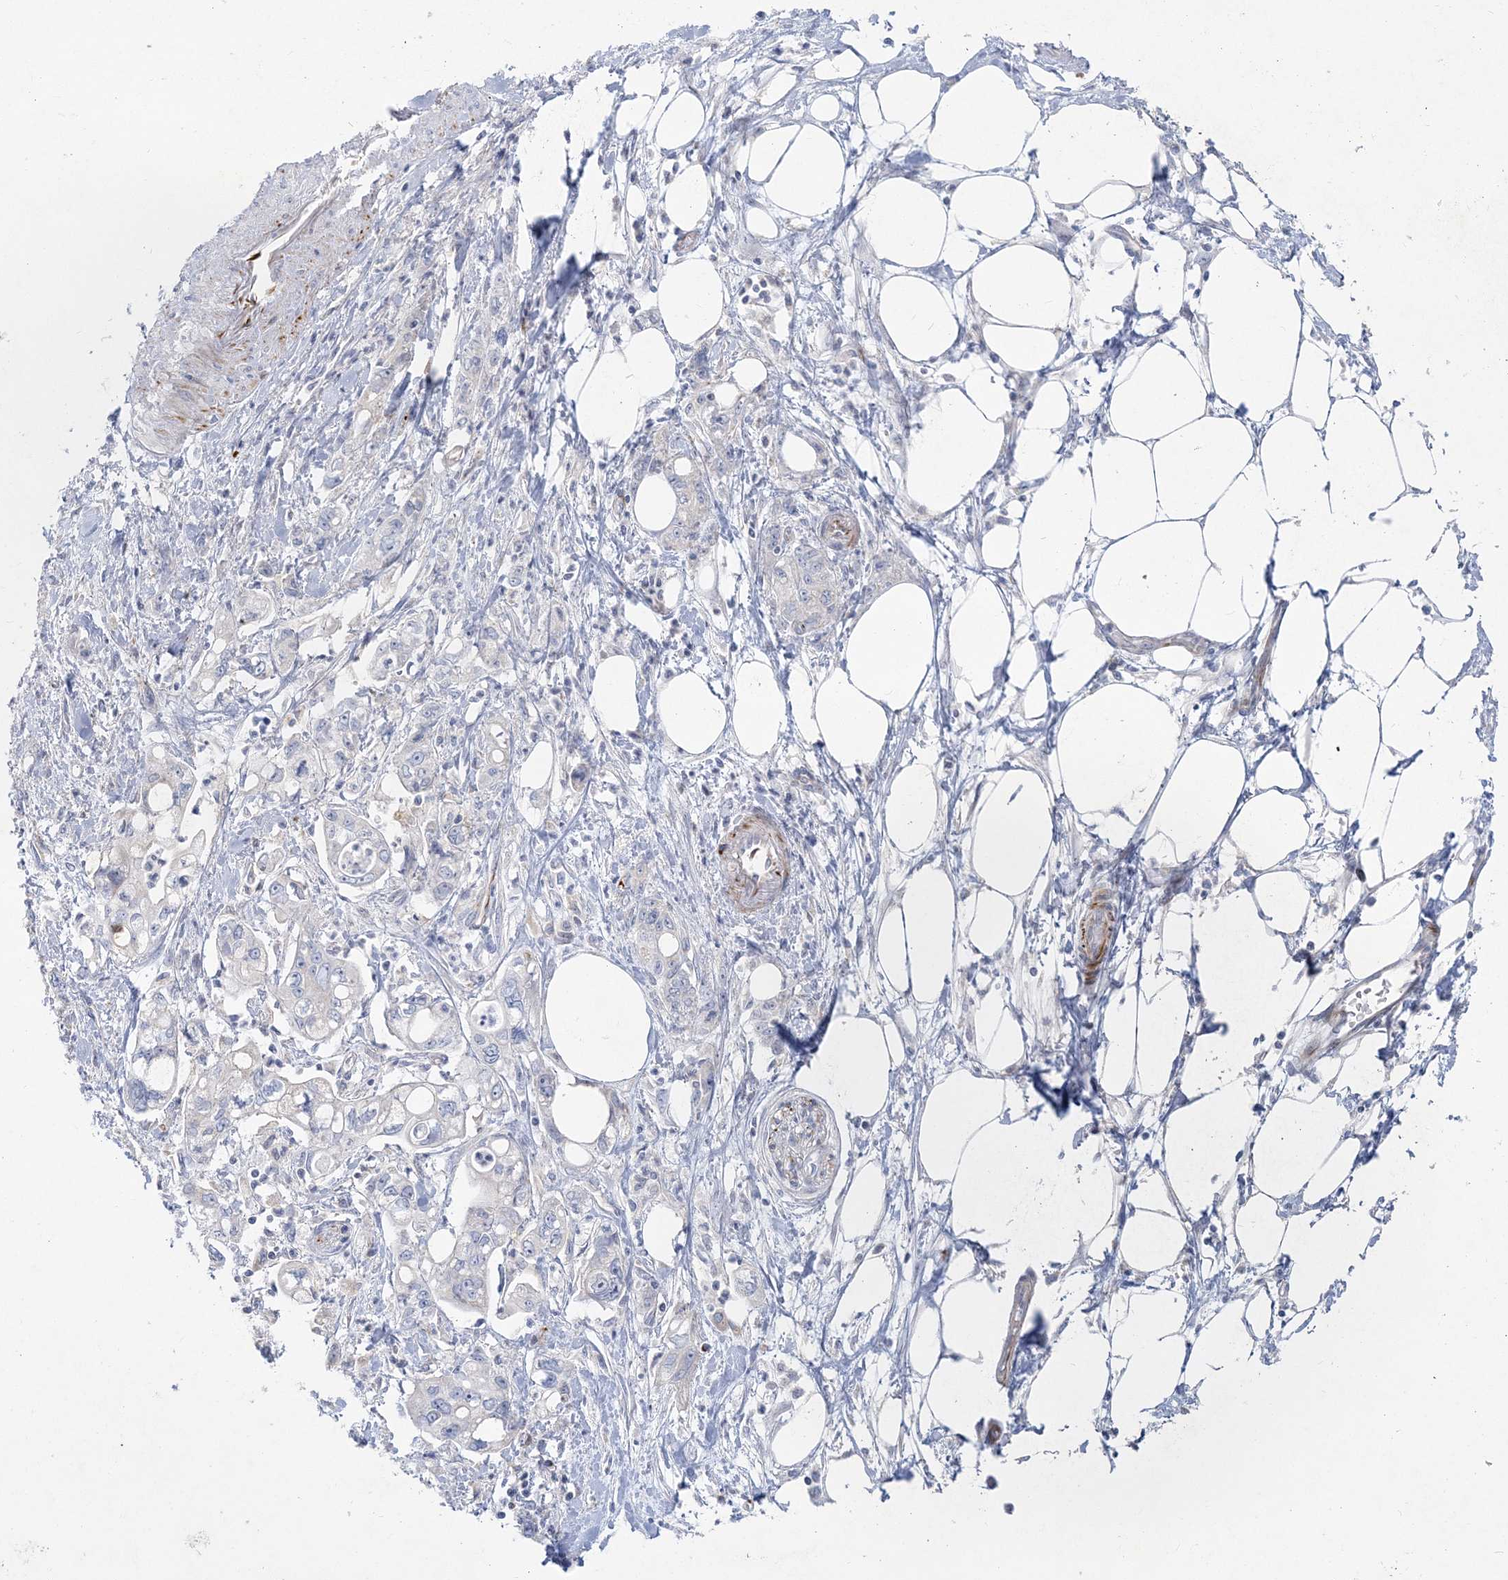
{"staining": {"intensity": "negative", "quantity": "none", "location": "none"}, "tissue": "pancreatic cancer", "cell_type": "Tumor cells", "image_type": "cancer", "snomed": [{"axis": "morphology", "description": "Adenocarcinoma, NOS"}, {"axis": "topography", "description": "Pancreas"}], "caption": "Human pancreatic cancer stained for a protein using immunohistochemistry reveals no positivity in tumor cells.", "gene": "GPAT2", "patient": {"sex": "male", "age": 70}}